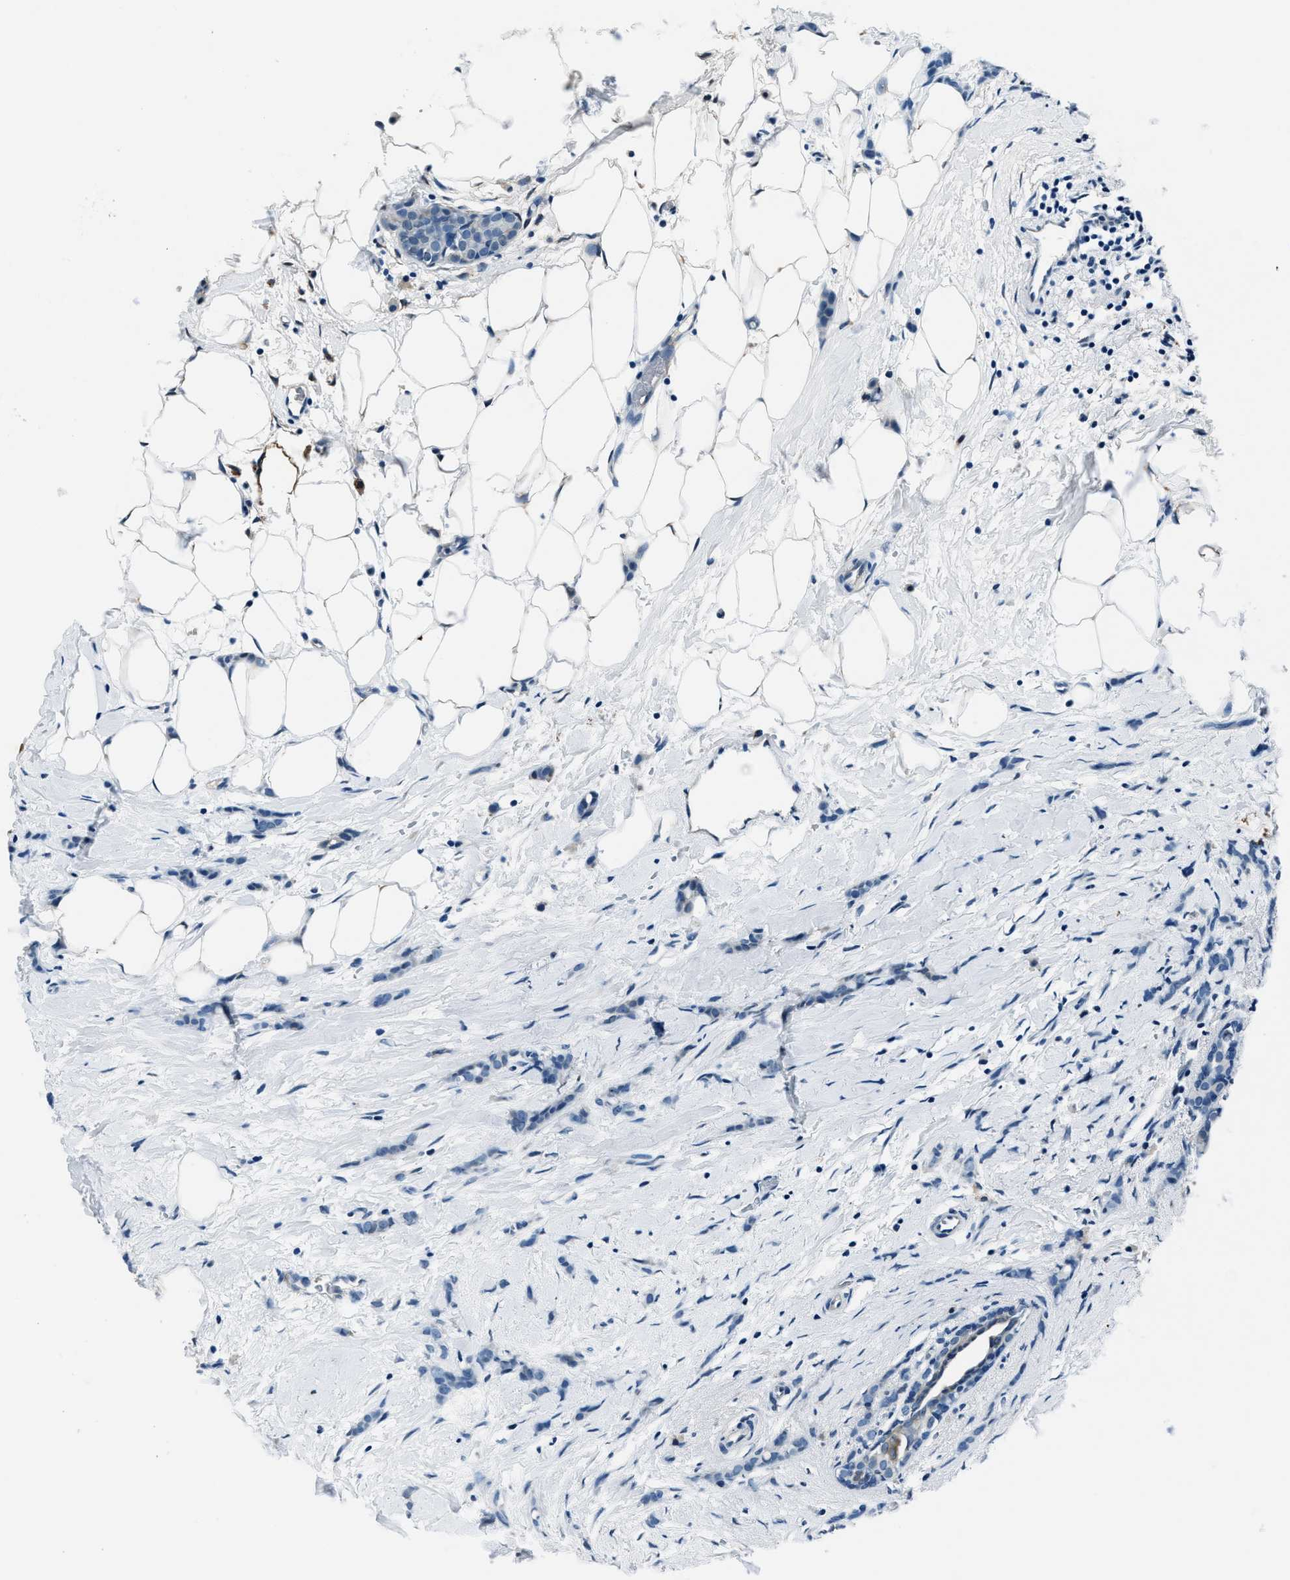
{"staining": {"intensity": "negative", "quantity": "none", "location": "none"}, "tissue": "breast cancer", "cell_type": "Tumor cells", "image_type": "cancer", "snomed": [{"axis": "morphology", "description": "Lobular carcinoma, in situ"}, {"axis": "morphology", "description": "Lobular carcinoma"}, {"axis": "topography", "description": "Breast"}], "caption": "Histopathology image shows no significant protein staining in tumor cells of lobular carcinoma (breast).", "gene": "PTPDC1", "patient": {"sex": "female", "age": 41}}